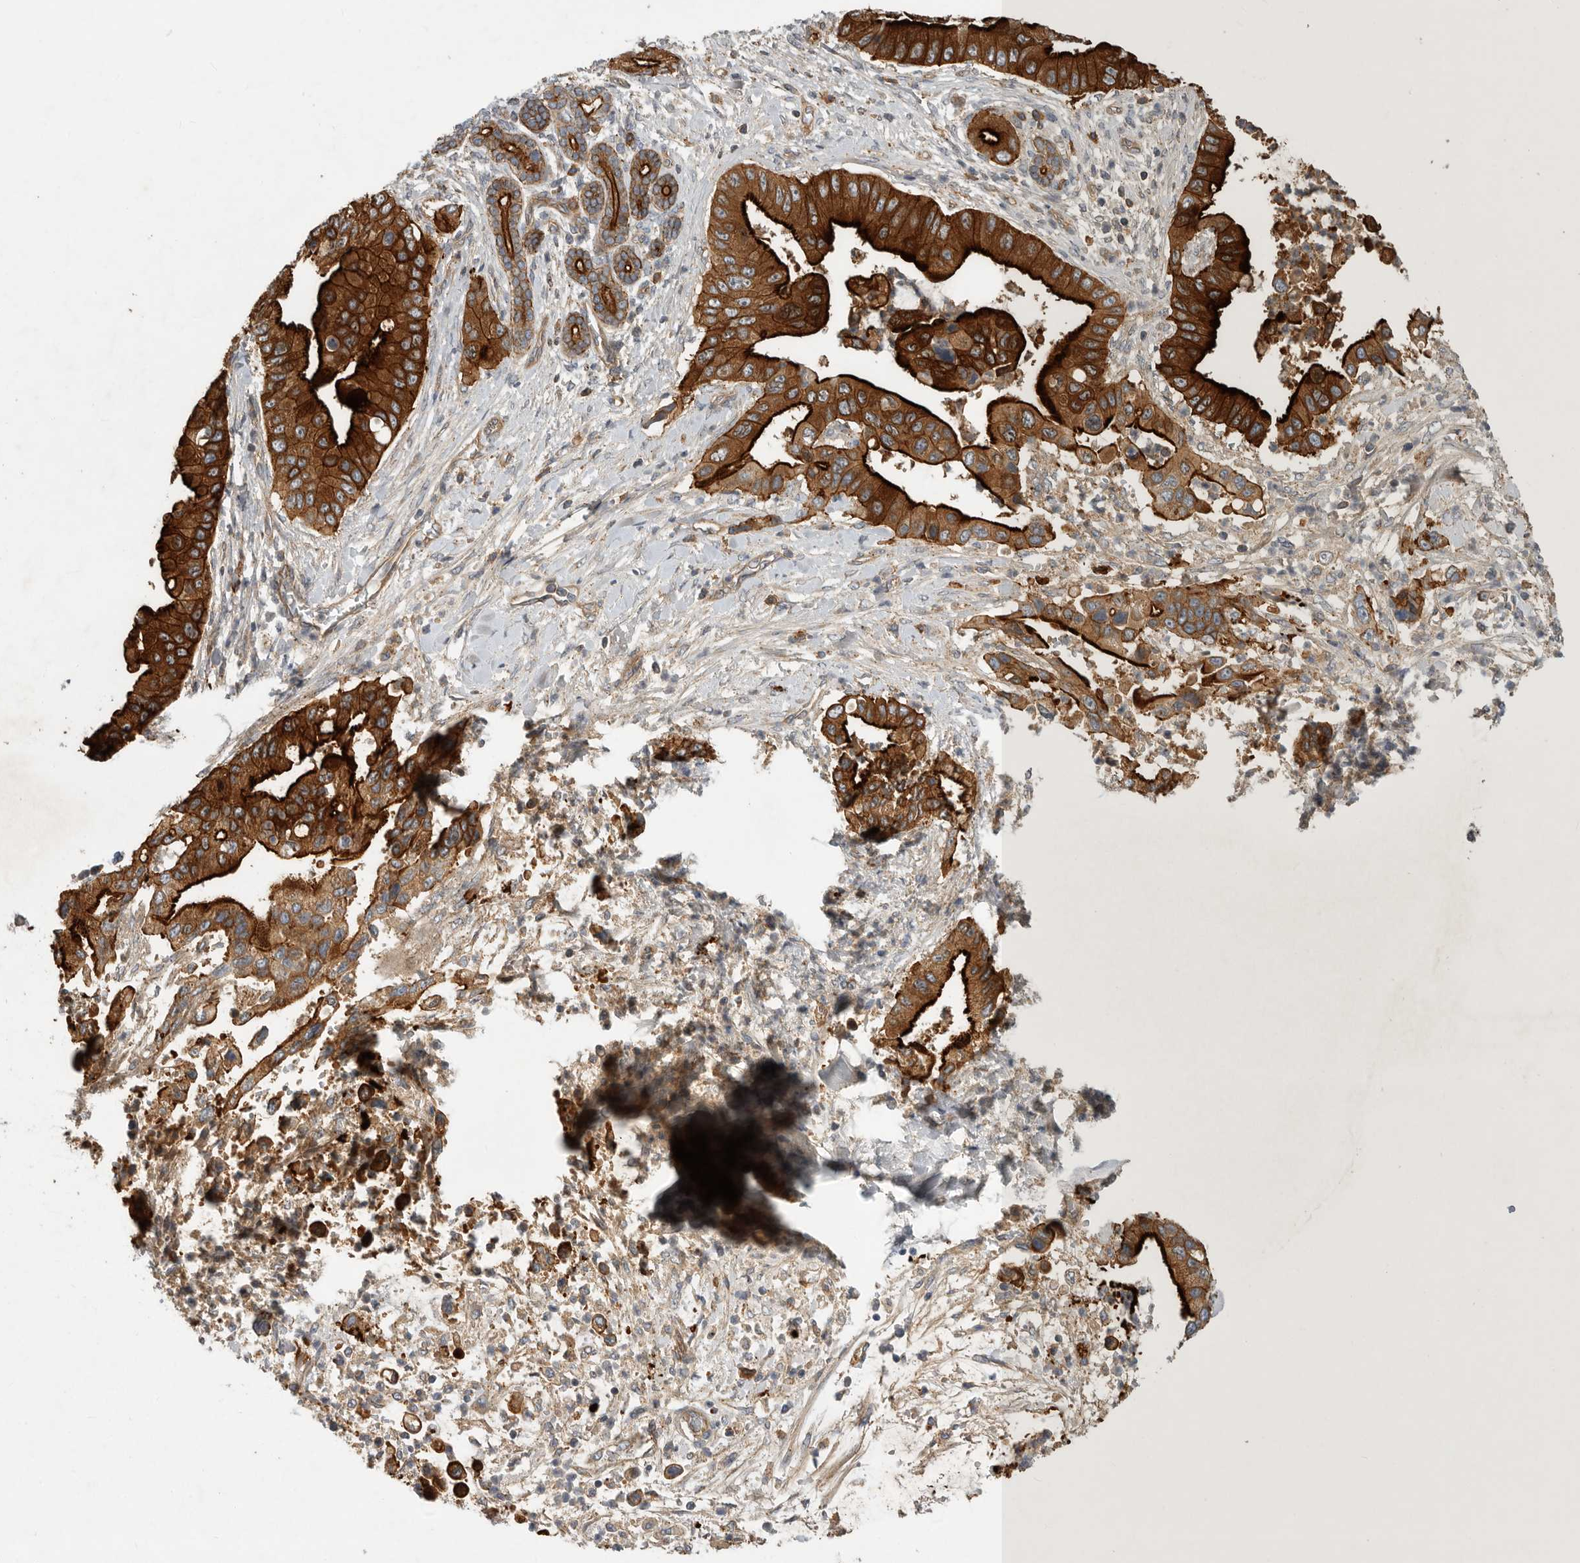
{"staining": {"intensity": "strong", "quantity": ">75%", "location": "cytoplasmic/membranous"}, "tissue": "liver cancer", "cell_type": "Tumor cells", "image_type": "cancer", "snomed": [{"axis": "morphology", "description": "Cholangiocarcinoma"}, {"axis": "topography", "description": "Liver"}], "caption": "Liver cancer (cholangiocarcinoma) stained for a protein demonstrates strong cytoplasmic/membranous positivity in tumor cells.", "gene": "MLPH", "patient": {"sex": "female", "age": 54}}